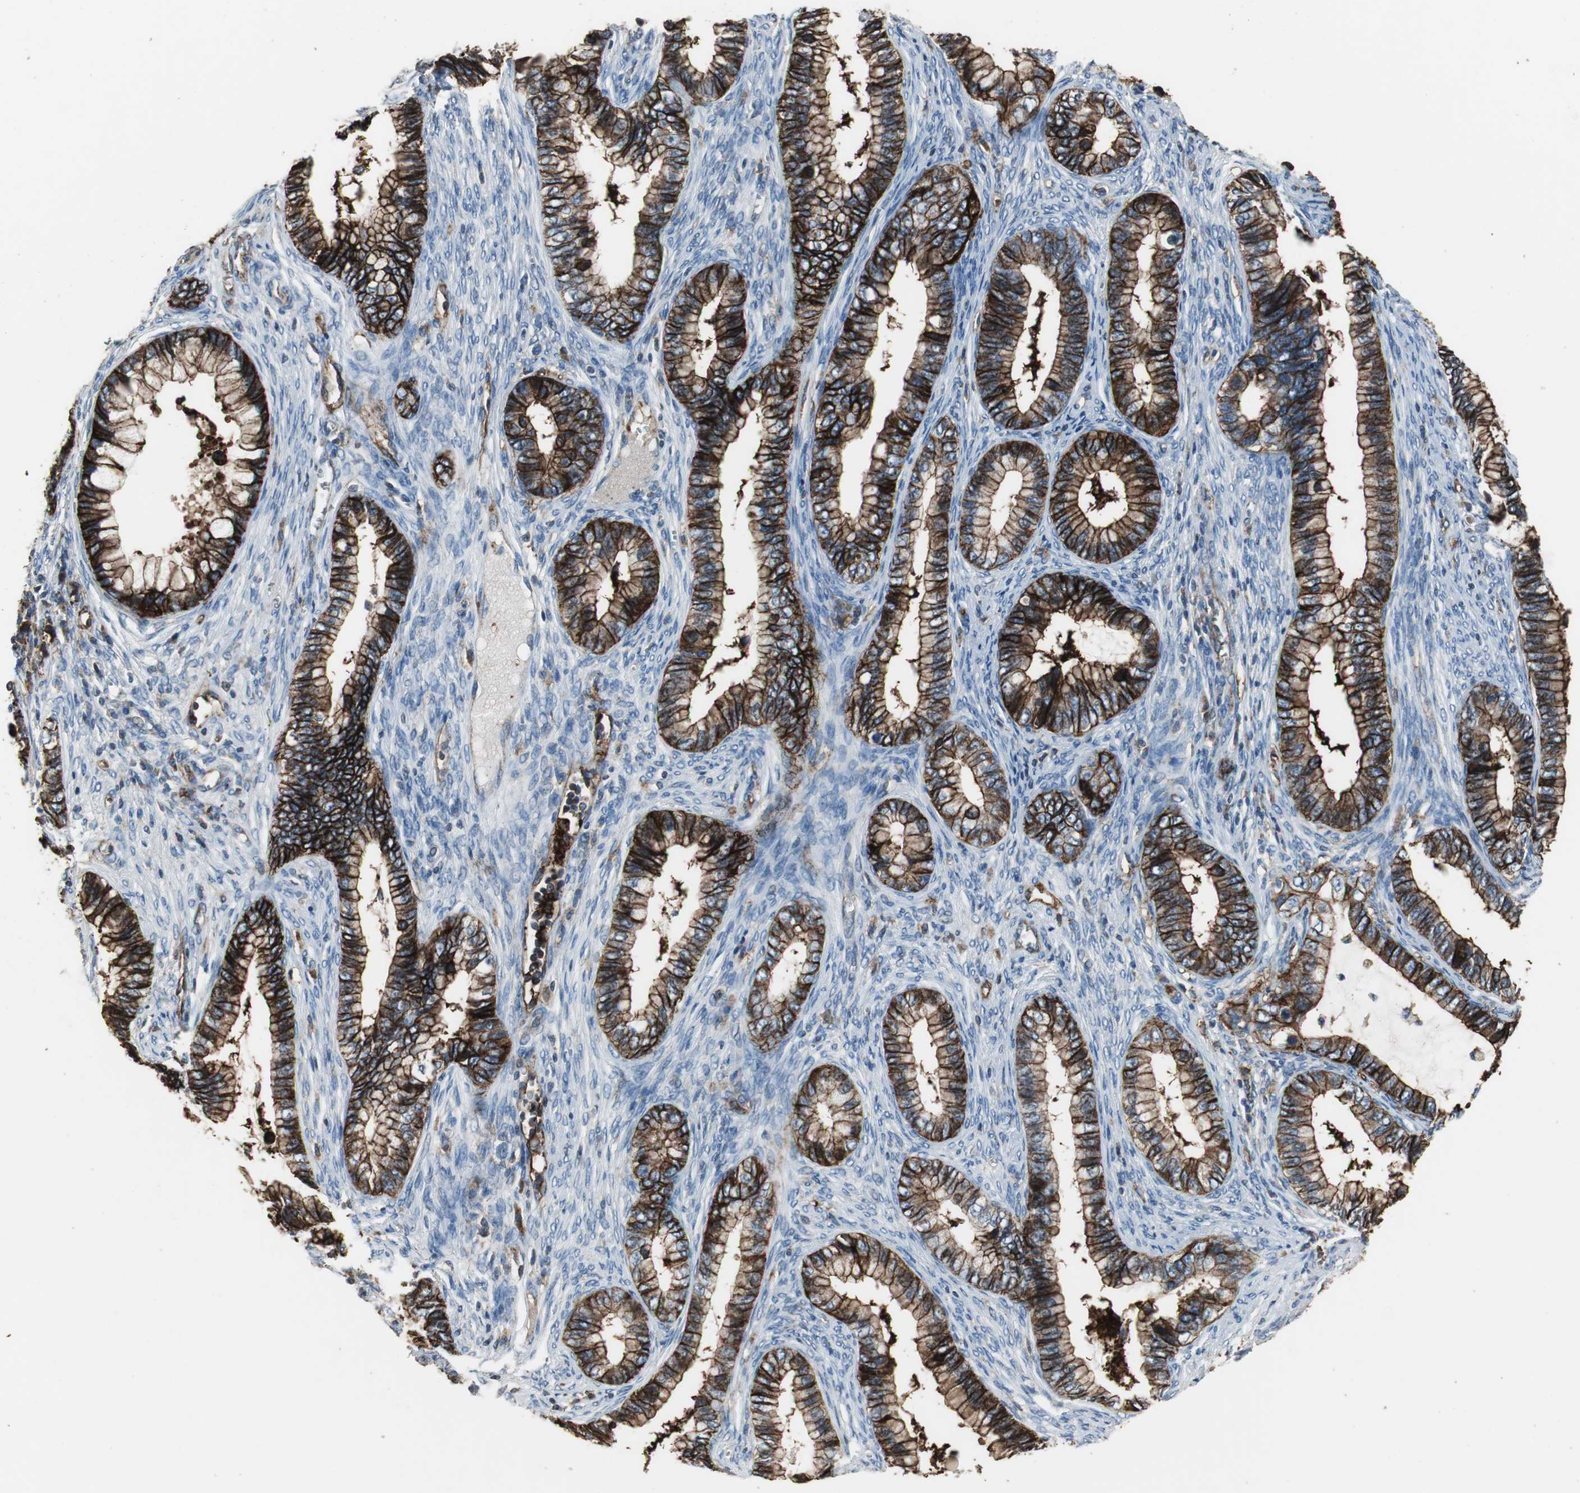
{"staining": {"intensity": "strong", "quantity": ">75%", "location": "cytoplasmic/membranous"}, "tissue": "cervical cancer", "cell_type": "Tumor cells", "image_type": "cancer", "snomed": [{"axis": "morphology", "description": "Adenocarcinoma, NOS"}, {"axis": "topography", "description": "Cervix"}], "caption": "Human cervical adenocarcinoma stained with a brown dye demonstrates strong cytoplasmic/membranous positive expression in approximately >75% of tumor cells.", "gene": "F11R", "patient": {"sex": "female", "age": 44}}